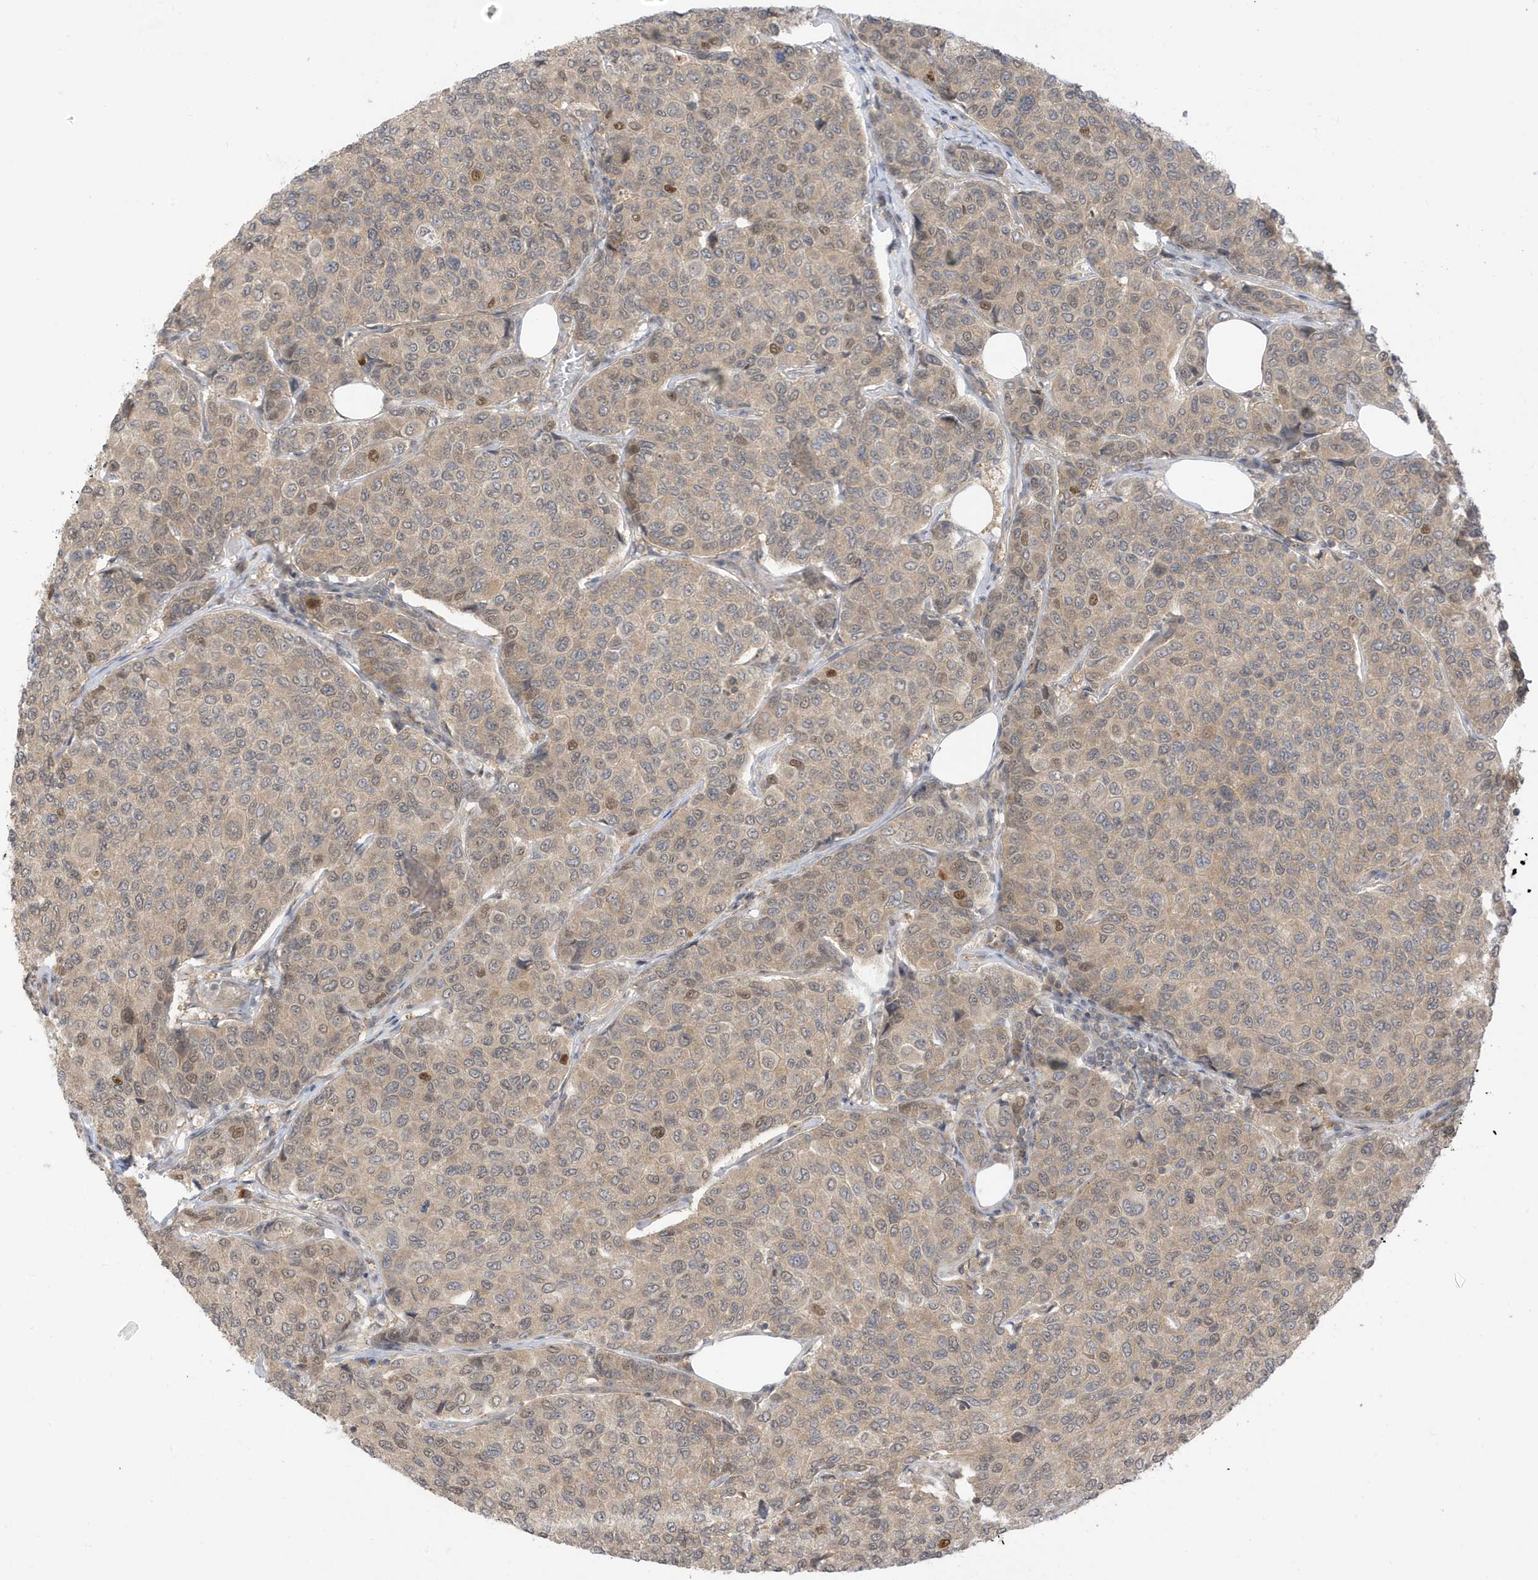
{"staining": {"intensity": "weak", "quantity": ">75%", "location": "cytoplasmic/membranous,nuclear"}, "tissue": "breast cancer", "cell_type": "Tumor cells", "image_type": "cancer", "snomed": [{"axis": "morphology", "description": "Duct carcinoma"}, {"axis": "topography", "description": "Breast"}], "caption": "Tumor cells reveal weak cytoplasmic/membranous and nuclear staining in approximately >75% of cells in breast intraductal carcinoma.", "gene": "TAB3", "patient": {"sex": "female", "age": 55}}